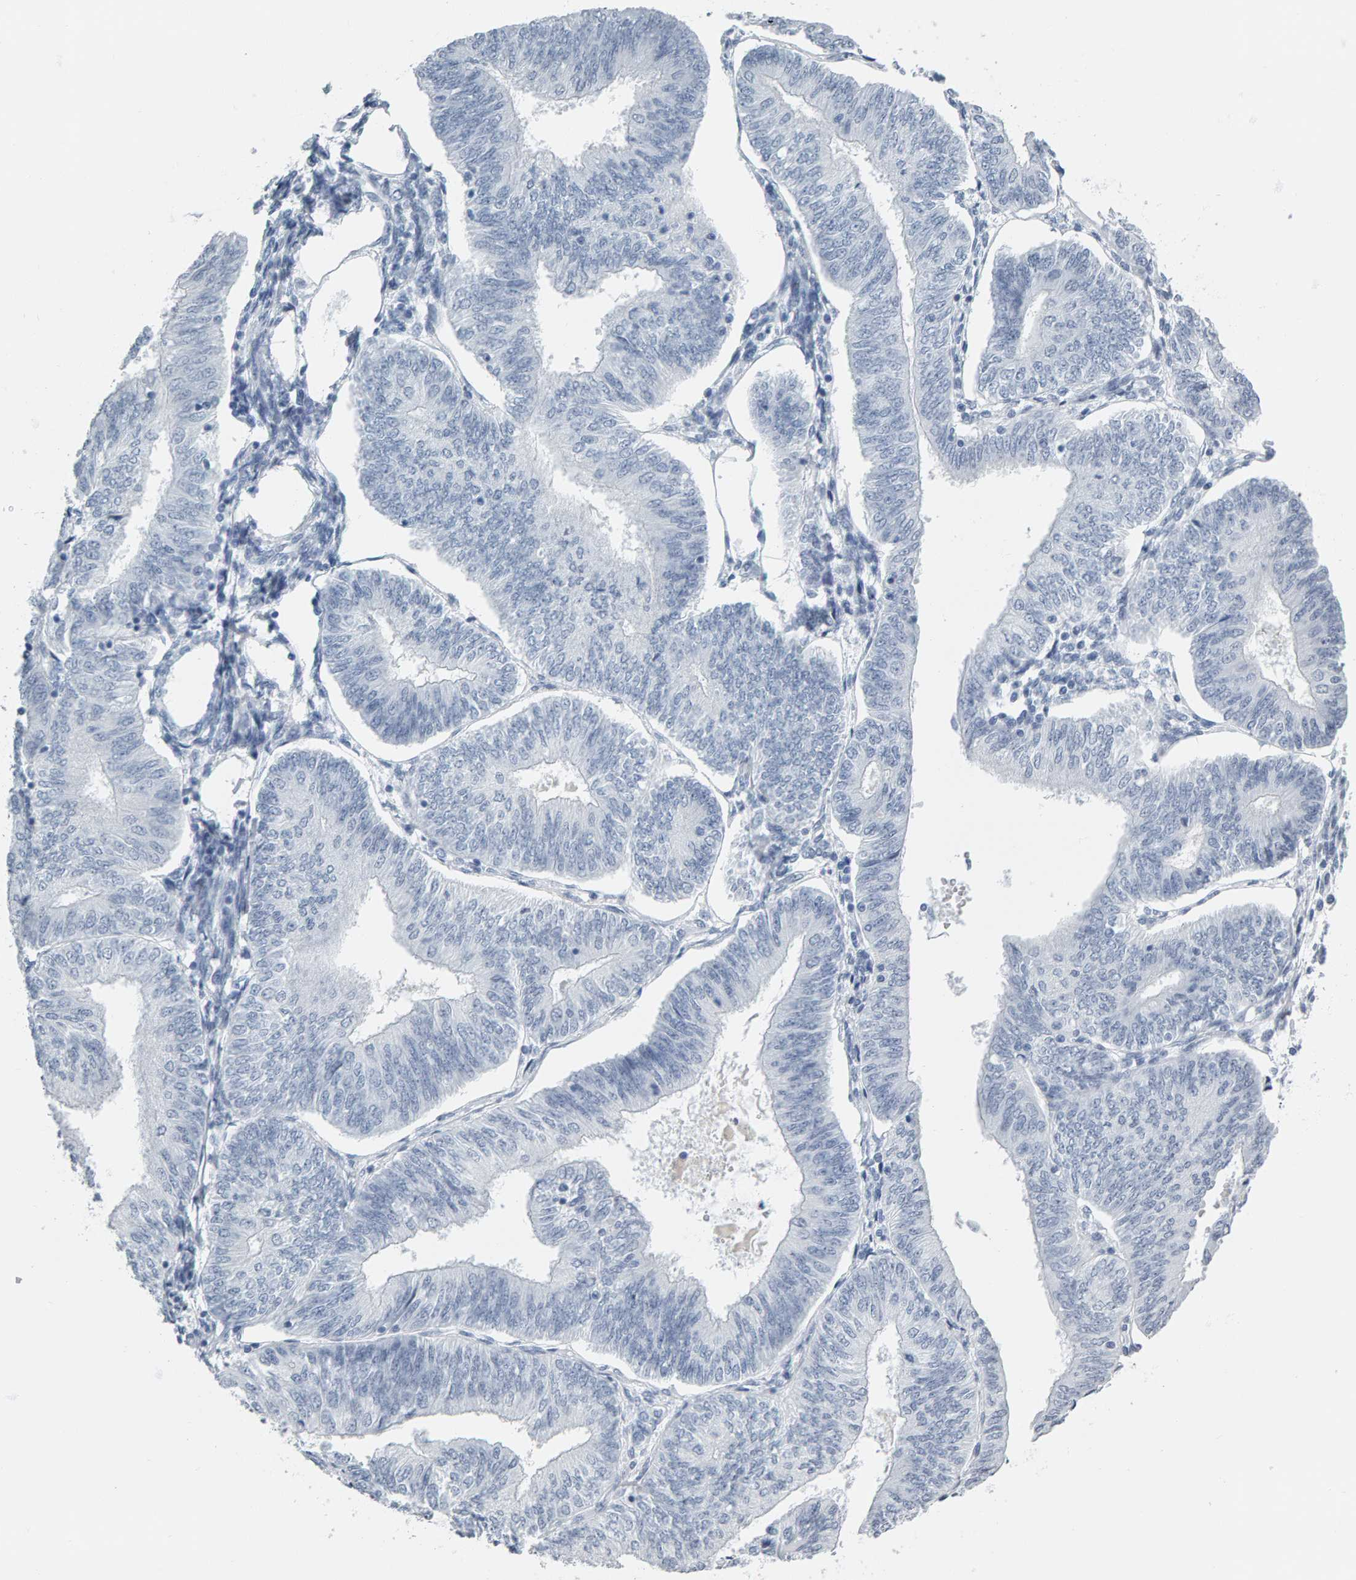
{"staining": {"intensity": "negative", "quantity": "none", "location": "none"}, "tissue": "endometrial cancer", "cell_type": "Tumor cells", "image_type": "cancer", "snomed": [{"axis": "morphology", "description": "Adenocarcinoma, NOS"}, {"axis": "topography", "description": "Endometrium"}], "caption": "The immunohistochemistry (IHC) histopathology image has no significant staining in tumor cells of endometrial cancer tissue.", "gene": "SPACA3", "patient": {"sex": "female", "age": 58}}